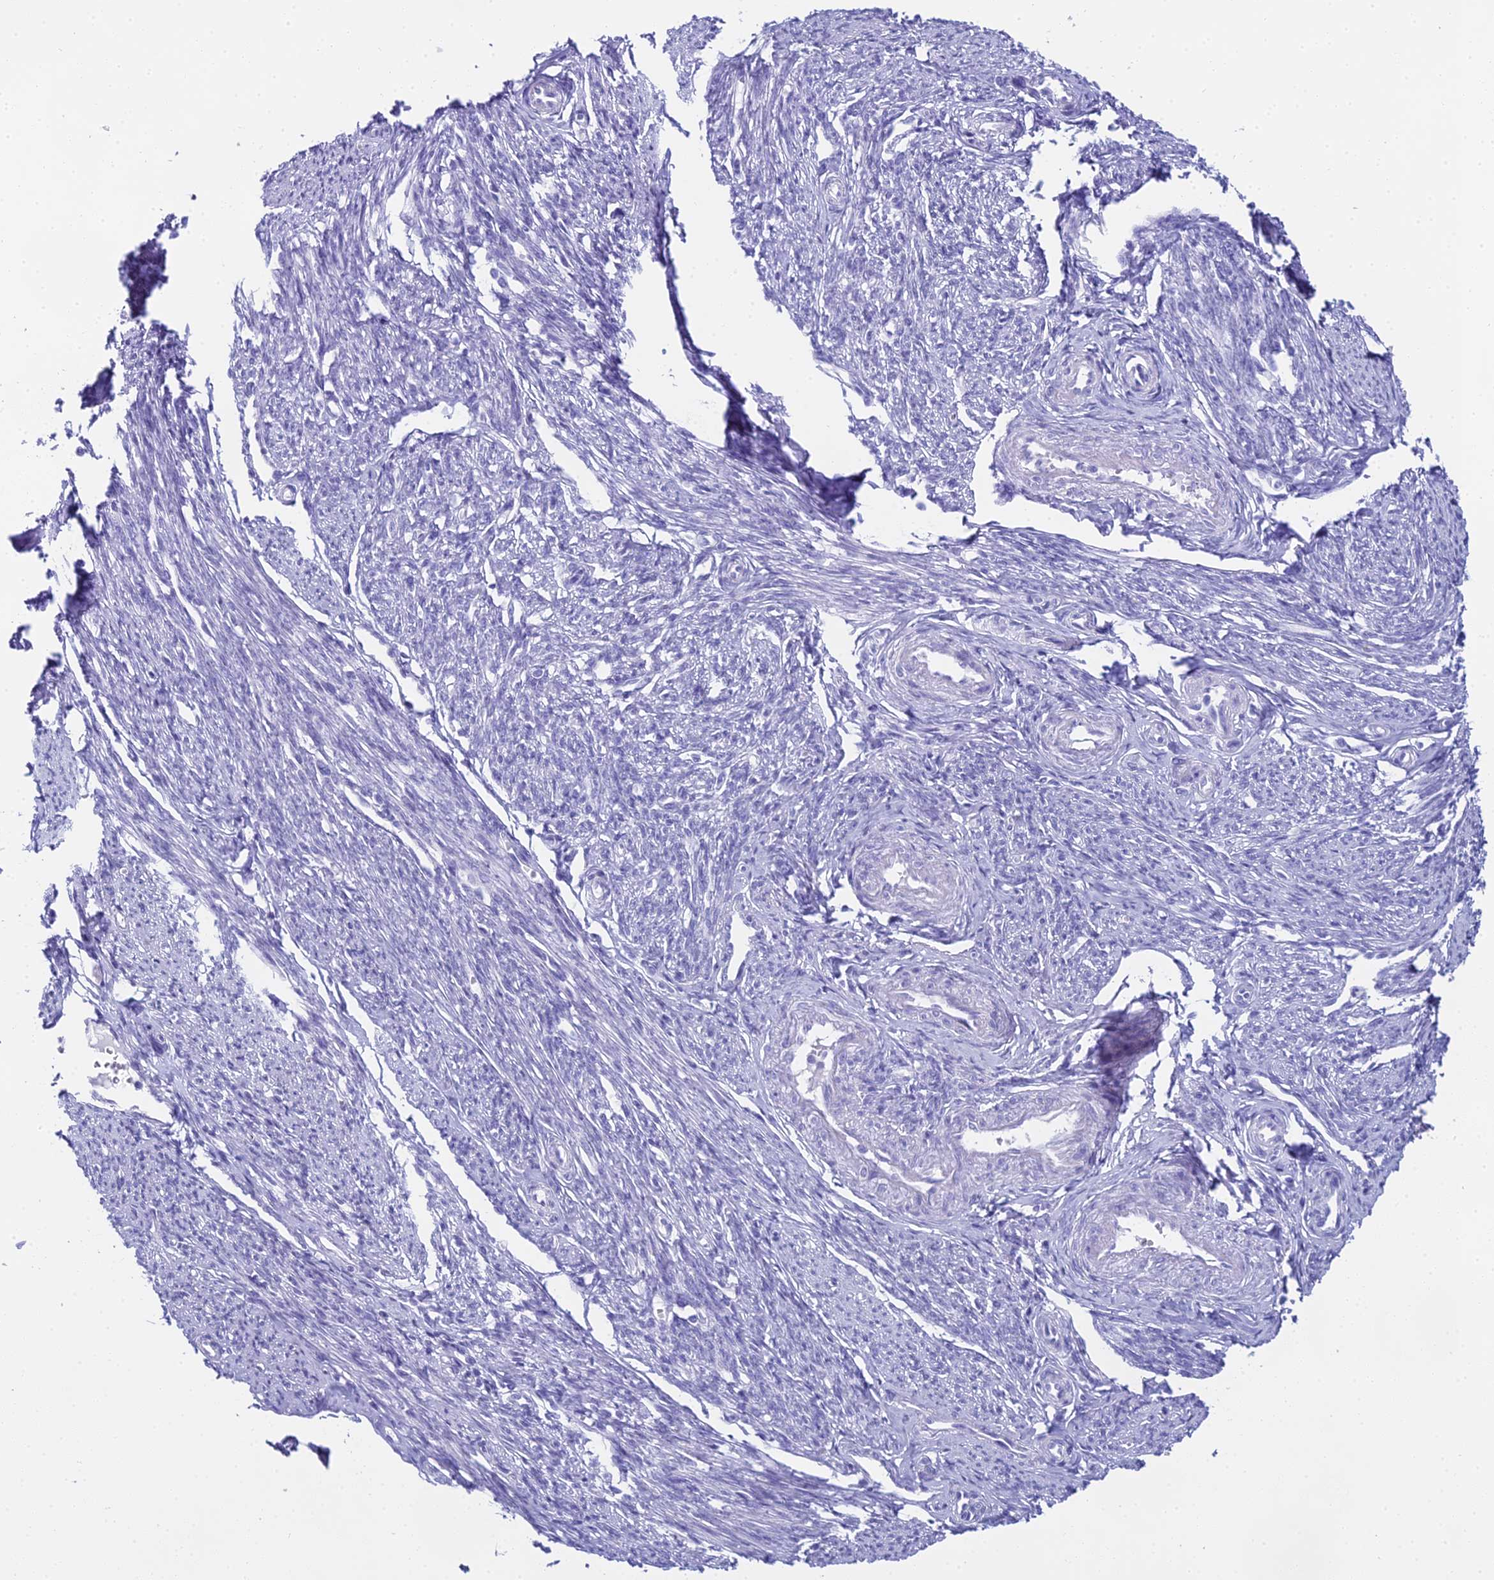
{"staining": {"intensity": "negative", "quantity": "none", "location": "none"}, "tissue": "smooth muscle", "cell_type": "Smooth muscle cells", "image_type": "normal", "snomed": [{"axis": "morphology", "description": "Normal tissue, NOS"}, {"axis": "topography", "description": "Smooth muscle"}, {"axis": "topography", "description": "Uterus"}], "caption": "Immunohistochemistry (IHC) micrograph of benign smooth muscle: human smooth muscle stained with DAB (3,3'-diaminobenzidine) demonstrates no significant protein expression in smooth muscle cells.", "gene": "UNC80", "patient": {"sex": "female", "age": 59}}